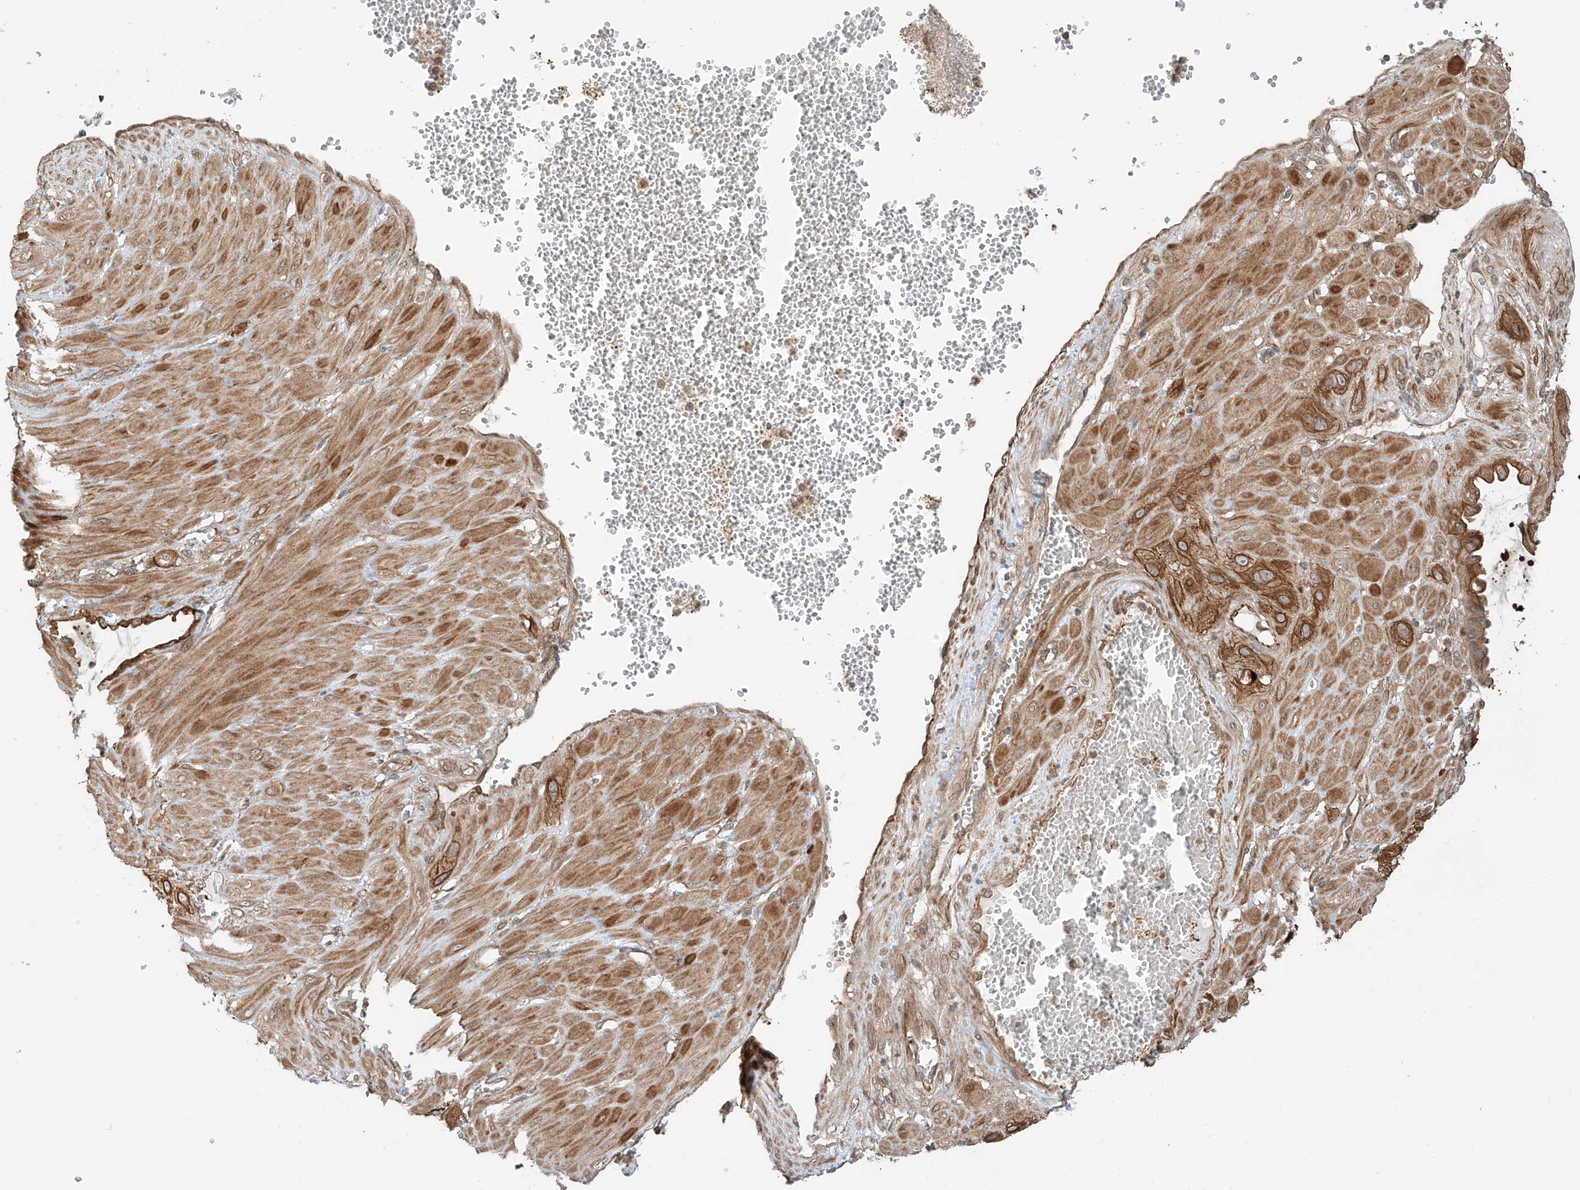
{"staining": {"intensity": "moderate", "quantity": ">75%", "location": "cytoplasmic/membranous"}, "tissue": "cervical cancer", "cell_type": "Tumor cells", "image_type": "cancer", "snomed": [{"axis": "morphology", "description": "Squamous cell carcinoma, NOS"}, {"axis": "topography", "description": "Cervix"}], "caption": "A brown stain shows moderate cytoplasmic/membranous expression of a protein in cervical cancer (squamous cell carcinoma) tumor cells.", "gene": "CEP162", "patient": {"sex": "female", "age": 34}}